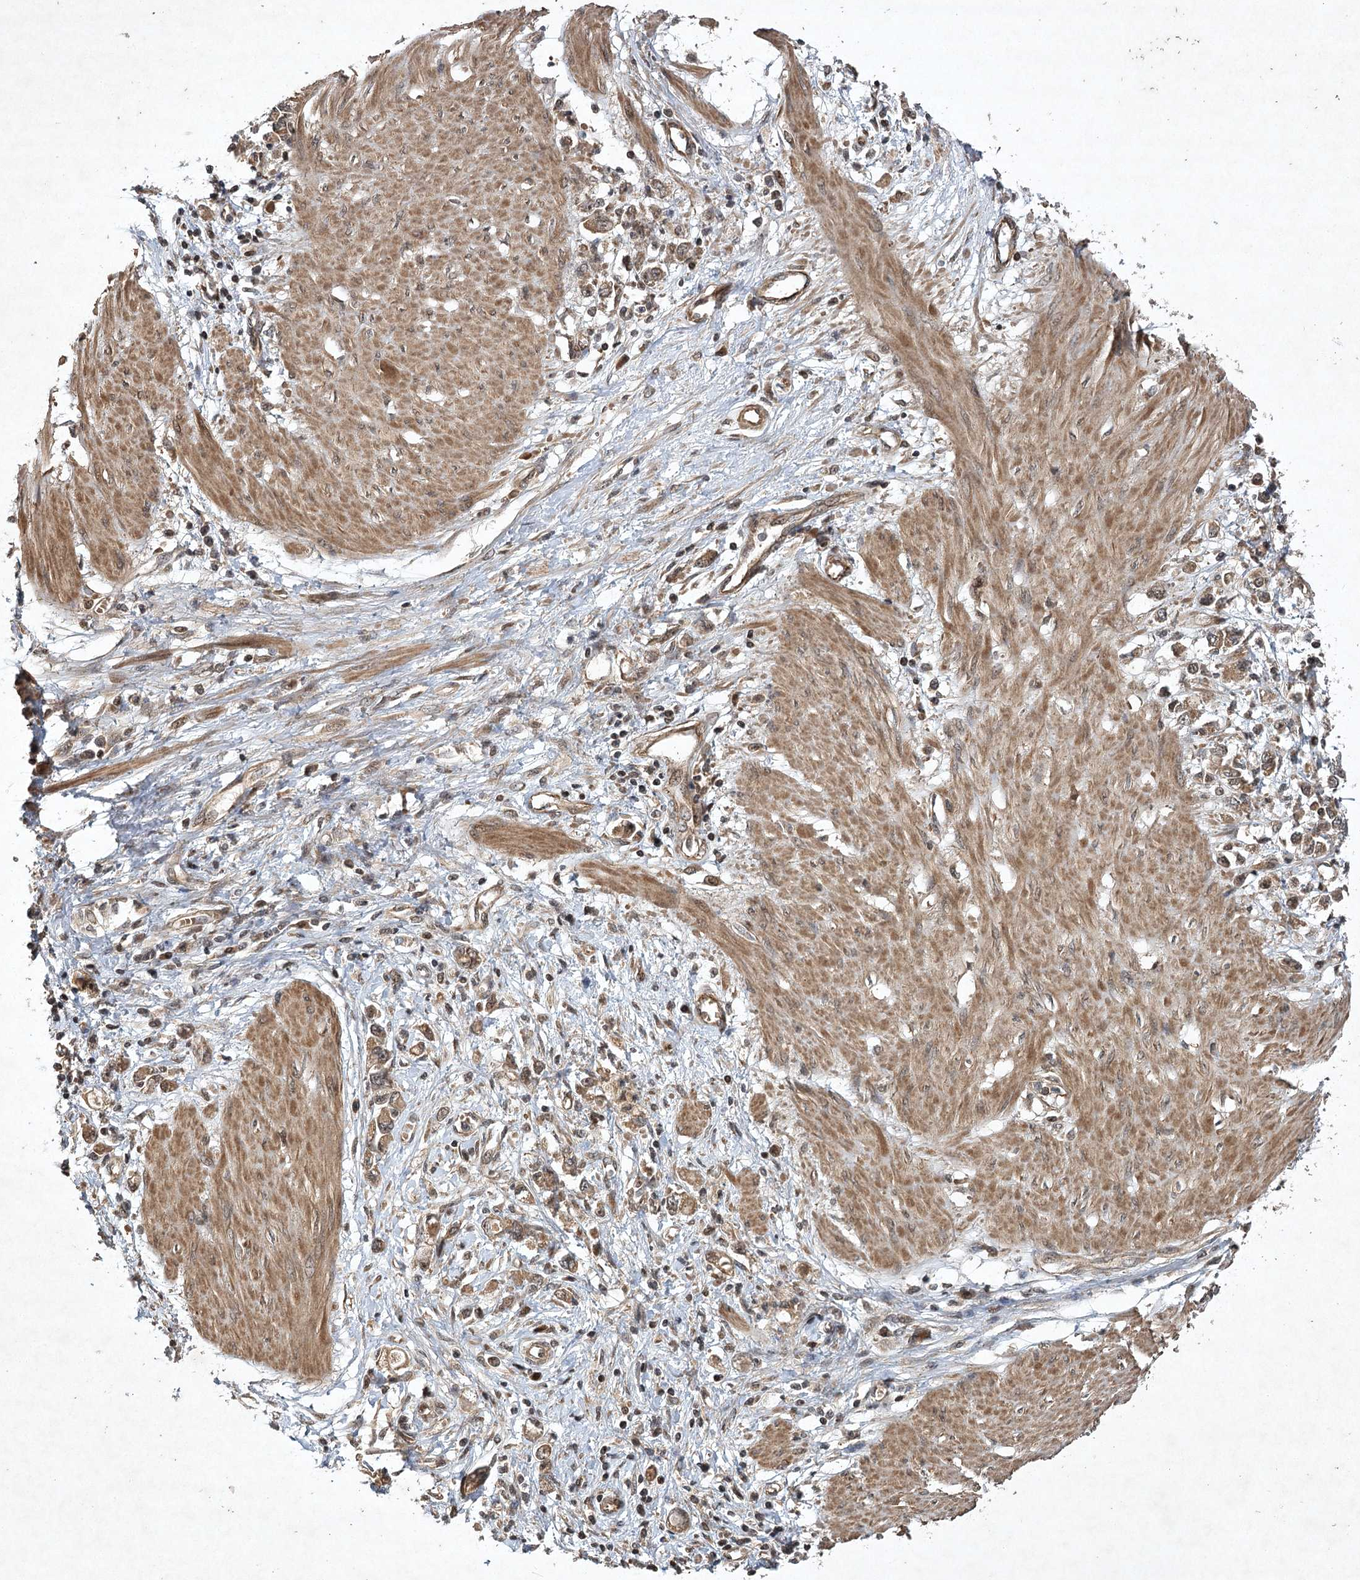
{"staining": {"intensity": "moderate", "quantity": ">75%", "location": "cytoplasmic/membranous"}, "tissue": "stomach cancer", "cell_type": "Tumor cells", "image_type": "cancer", "snomed": [{"axis": "morphology", "description": "Adenocarcinoma, NOS"}, {"axis": "topography", "description": "Stomach"}], "caption": "Tumor cells show medium levels of moderate cytoplasmic/membranous expression in approximately >75% of cells in human stomach cancer (adenocarcinoma).", "gene": "INSIG2", "patient": {"sex": "female", "age": 76}}